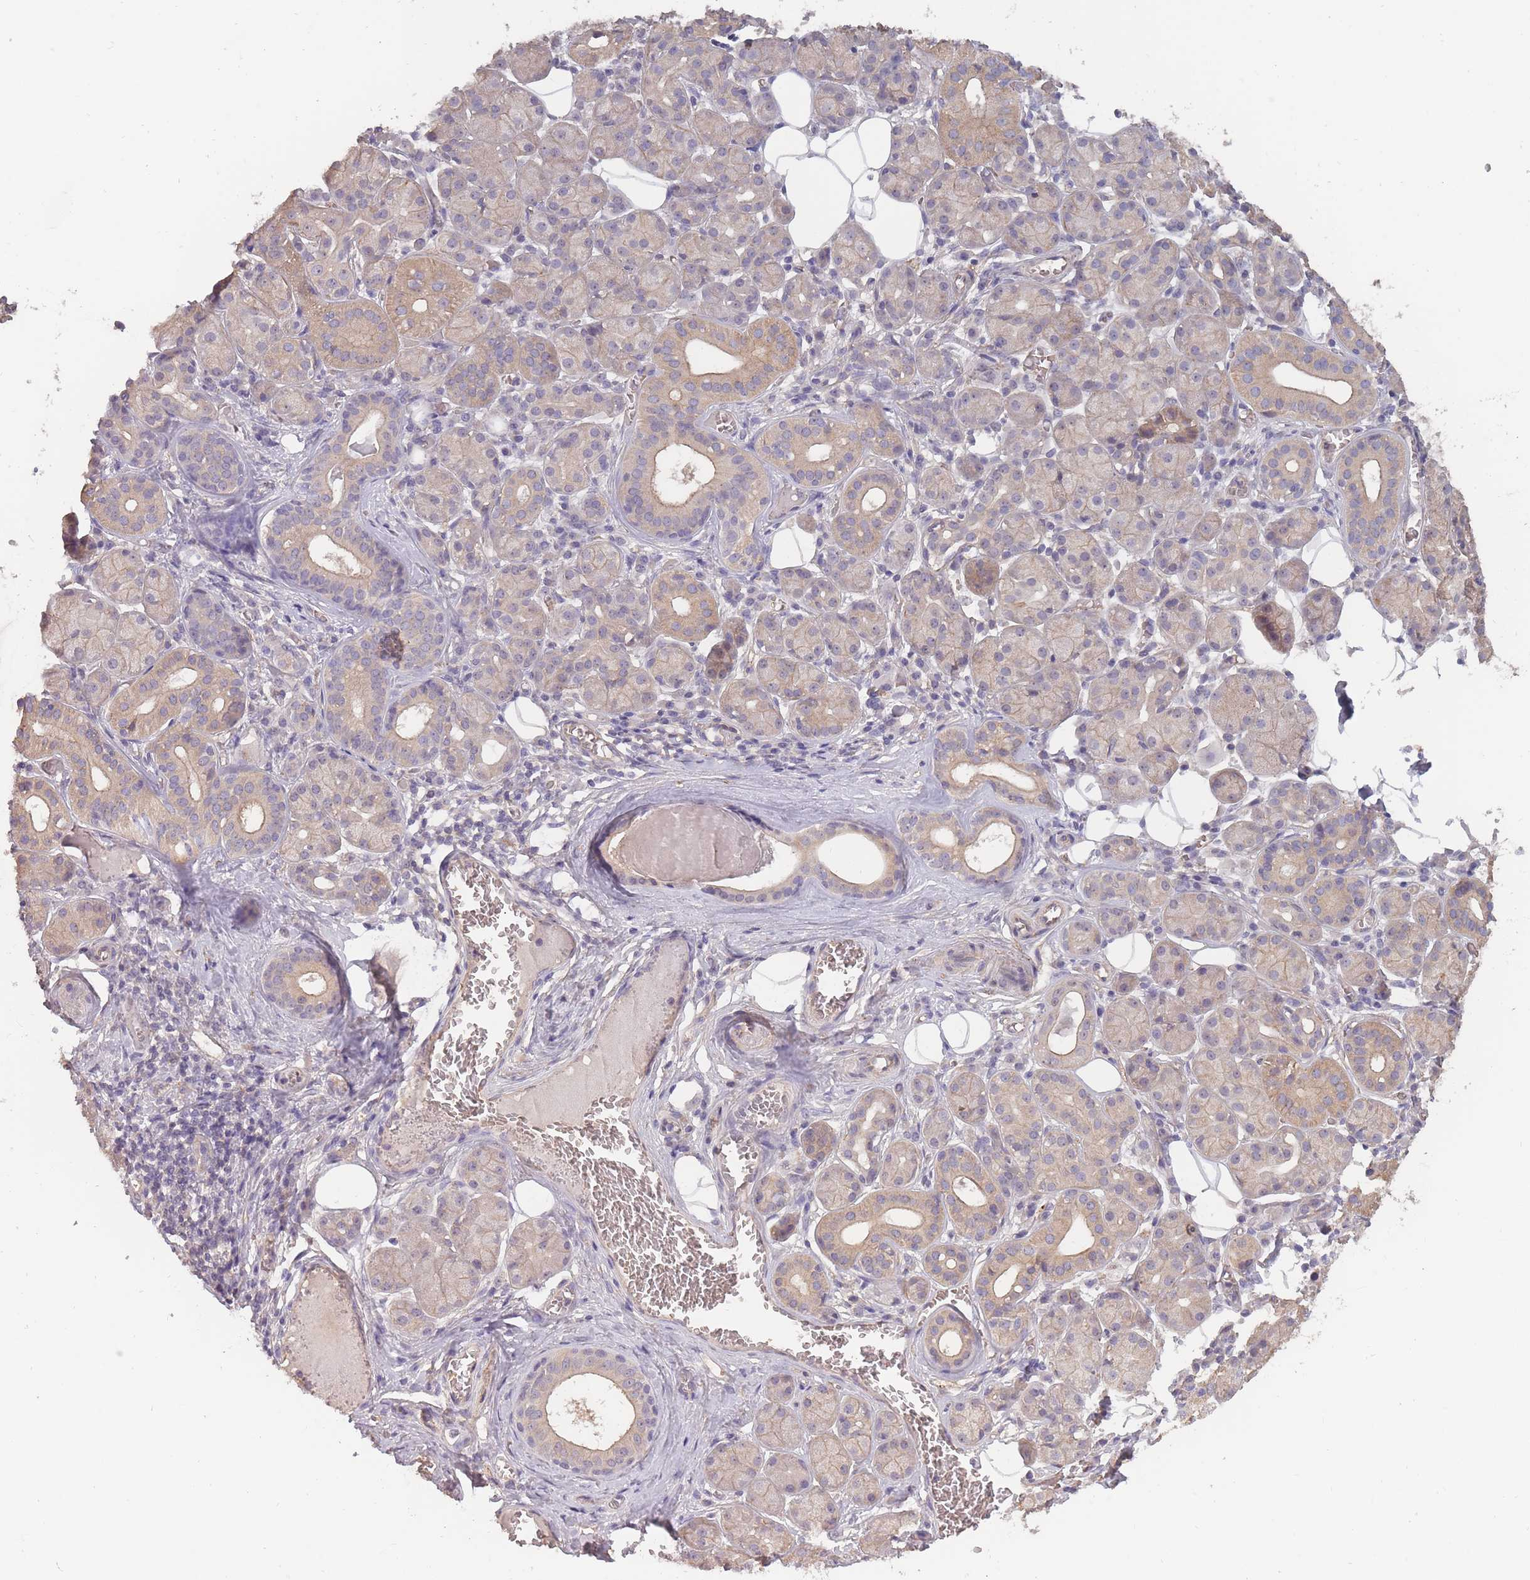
{"staining": {"intensity": "weak", "quantity": "25%-75%", "location": "cytoplasmic/membranous,nuclear"}, "tissue": "salivary gland", "cell_type": "Glandular cells", "image_type": "normal", "snomed": [{"axis": "morphology", "description": "Squamous cell carcinoma, NOS"}, {"axis": "topography", "description": "Skin"}, {"axis": "topography", "description": "Head-Neck"}], "caption": "Immunohistochemical staining of benign salivary gland displays weak cytoplasmic/membranous,nuclear protein staining in about 25%-75% of glandular cells. Nuclei are stained in blue.", "gene": "KIAA1755", "patient": {"sex": "male", "age": 80}}